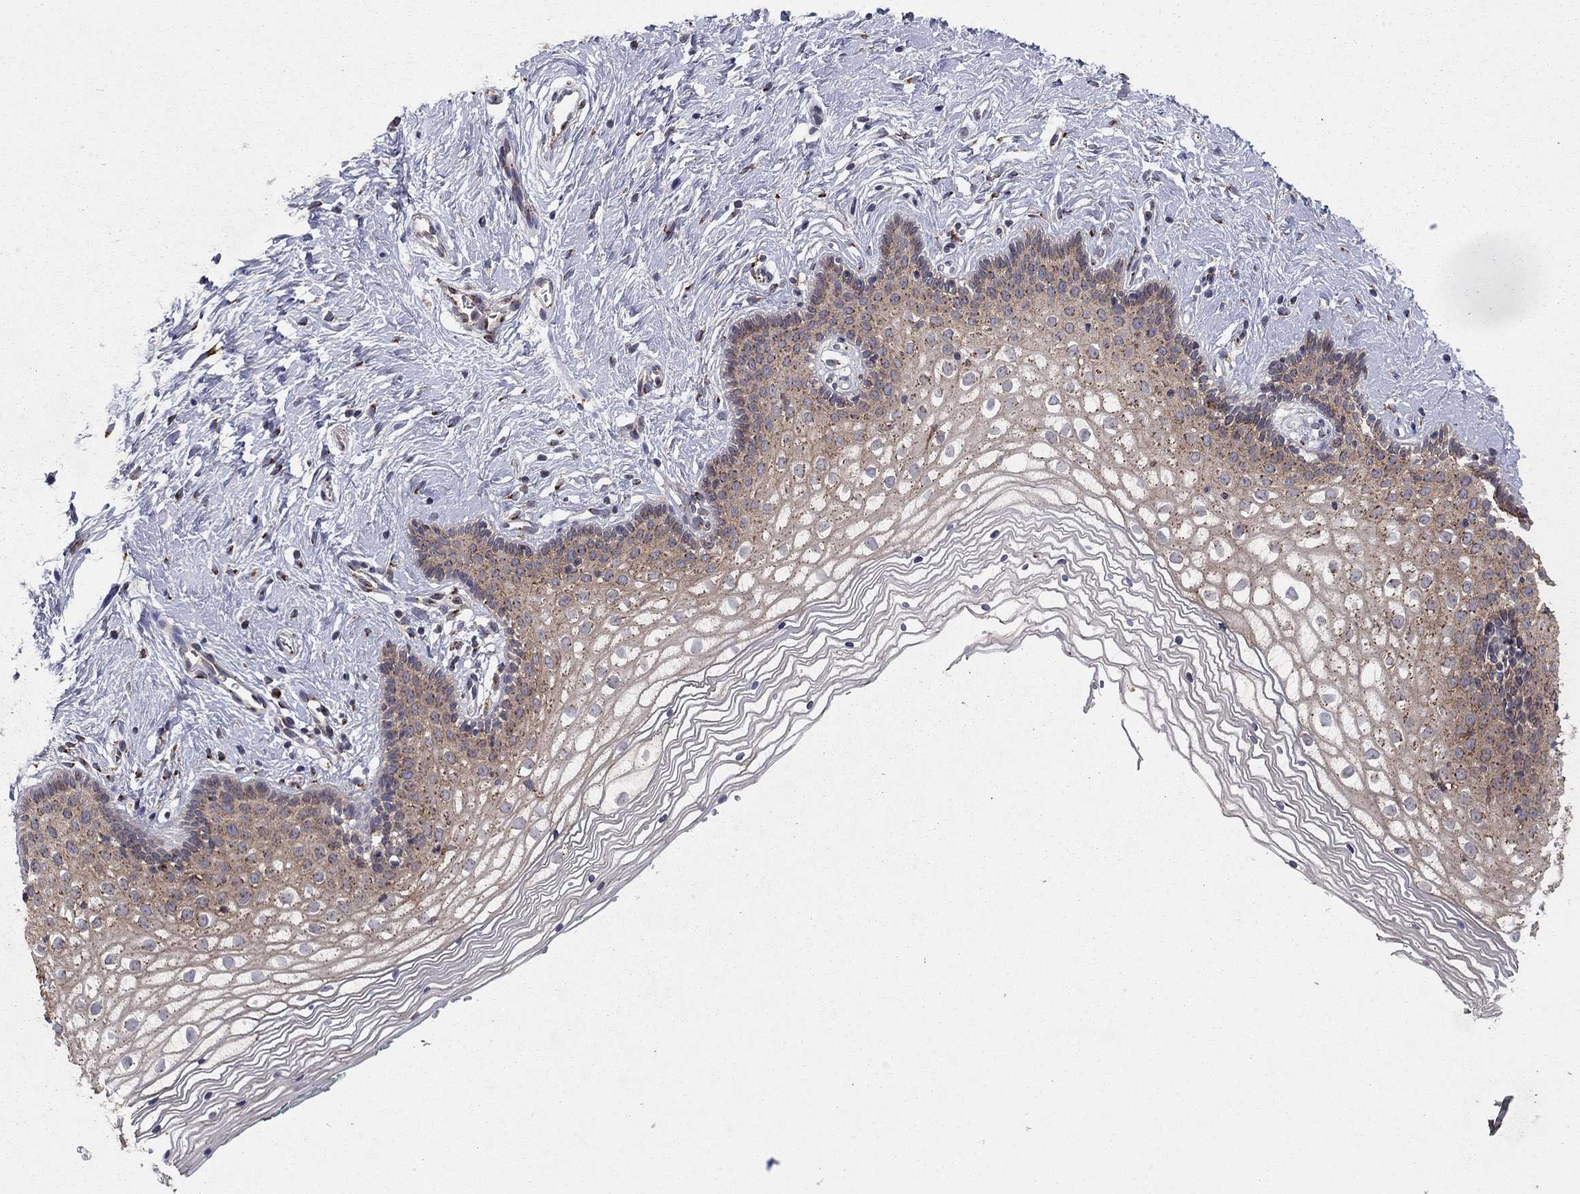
{"staining": {"intensity": "weak", "quantity": "25%-75%", "location": "cytoplasmic/membranous"}, "tissue": "vagina", "cell_type": "Squamous epithelial cells", "image_type": "normal", "snomed": [{"axis": "morphology", "description": "Normal tissue, NOS"}, {"axis": "topography", "description": "Vagina"}], "caption": "Vagina stained with DAB IHC reveals low levels of weak cytoplasmic/membranous positivity in approximately 25%-75% of squamous epithelial cells. The protein is shown in brown color, while the nuclei are stained blue.", "gene": "YIF1A", "patient": {"sex": "female", "age": 36}}